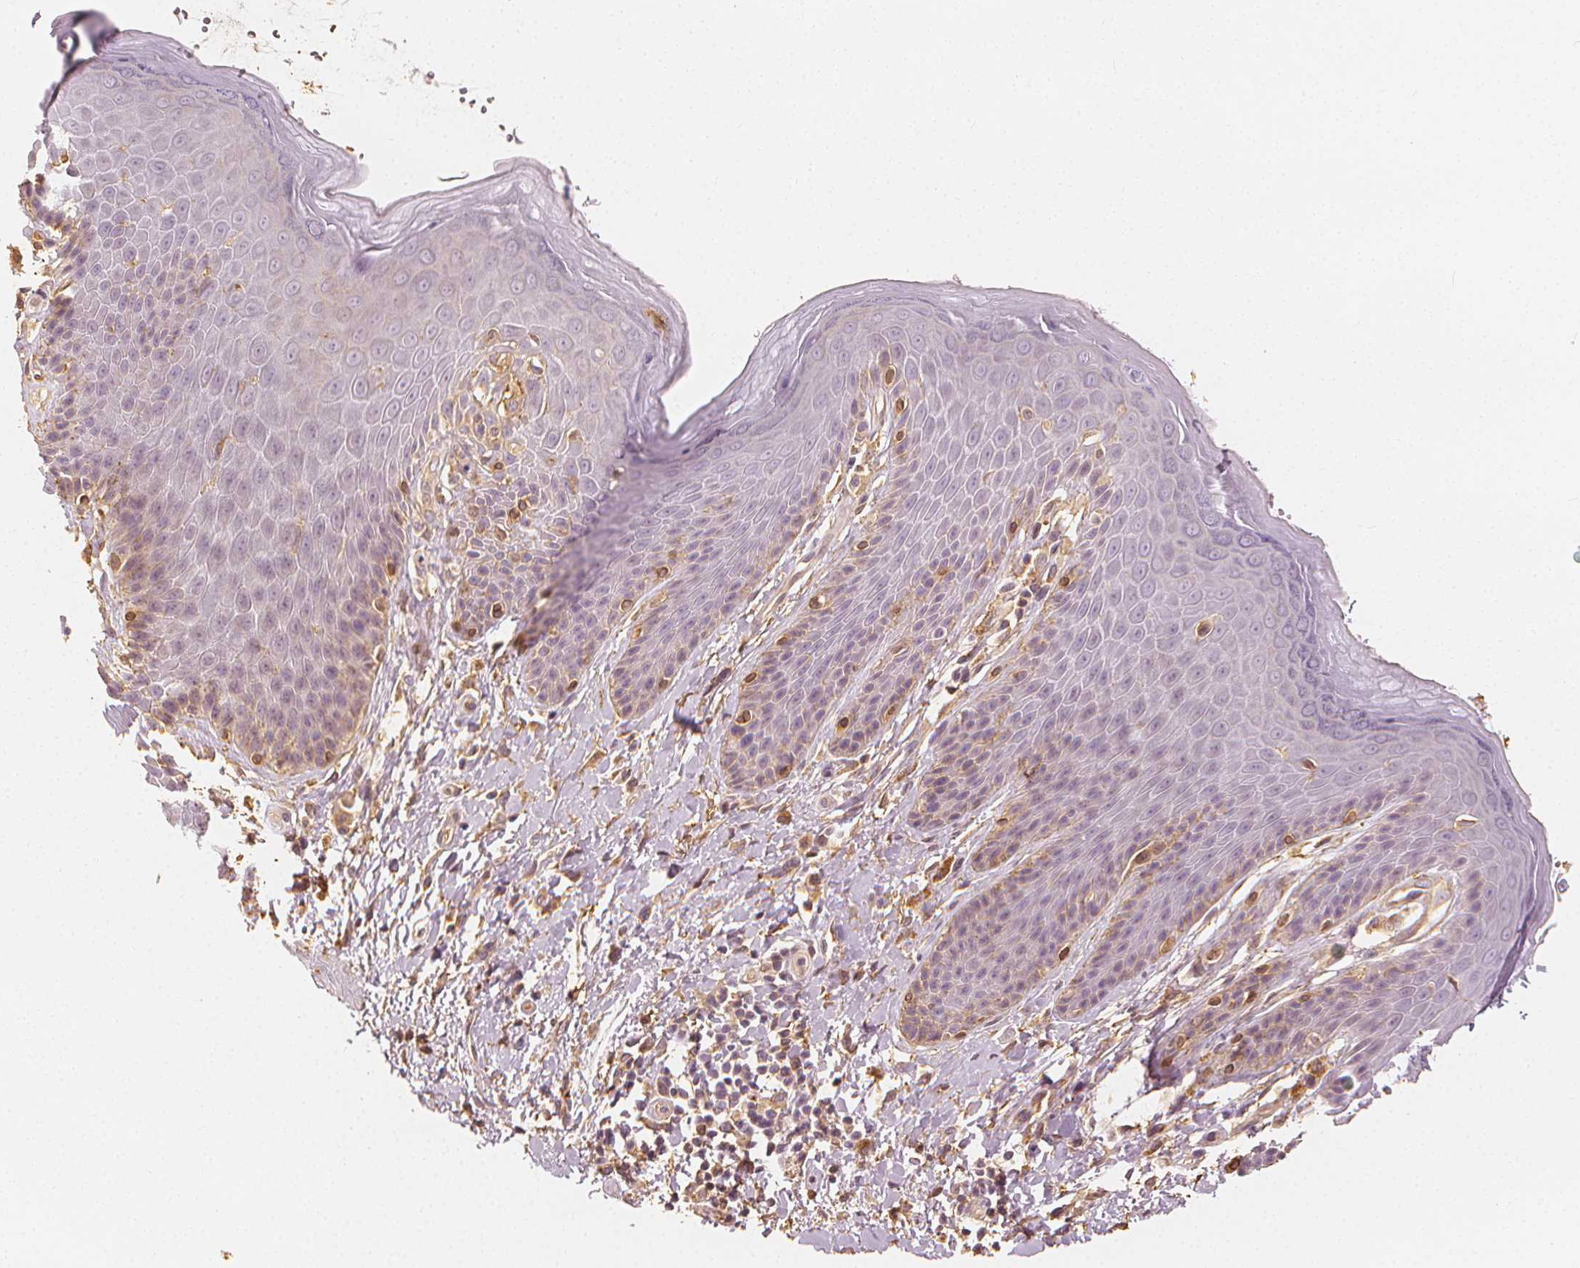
{"staining": {"intensity": "negative", "quantity": "none", "location": "none"}, "tissue": "skin", "cell_type": "Epidermal cells", "image_type": "normal", "snomed": [{"axis": "morphology", "description": "Normal tissue, NOS"}, {"axis": "topography", "description": "Anal"}, {"axis": "topography", "description": "Peripheral nerve tissue"}], "caption": "Epidermal cells are negative for brown protein staining in normal skin. (Immunohistochemistry, brightfield microscopy, high magnification).", "gene": "ARHGAP26", "patient": {"sex": "male", "age": 51}}